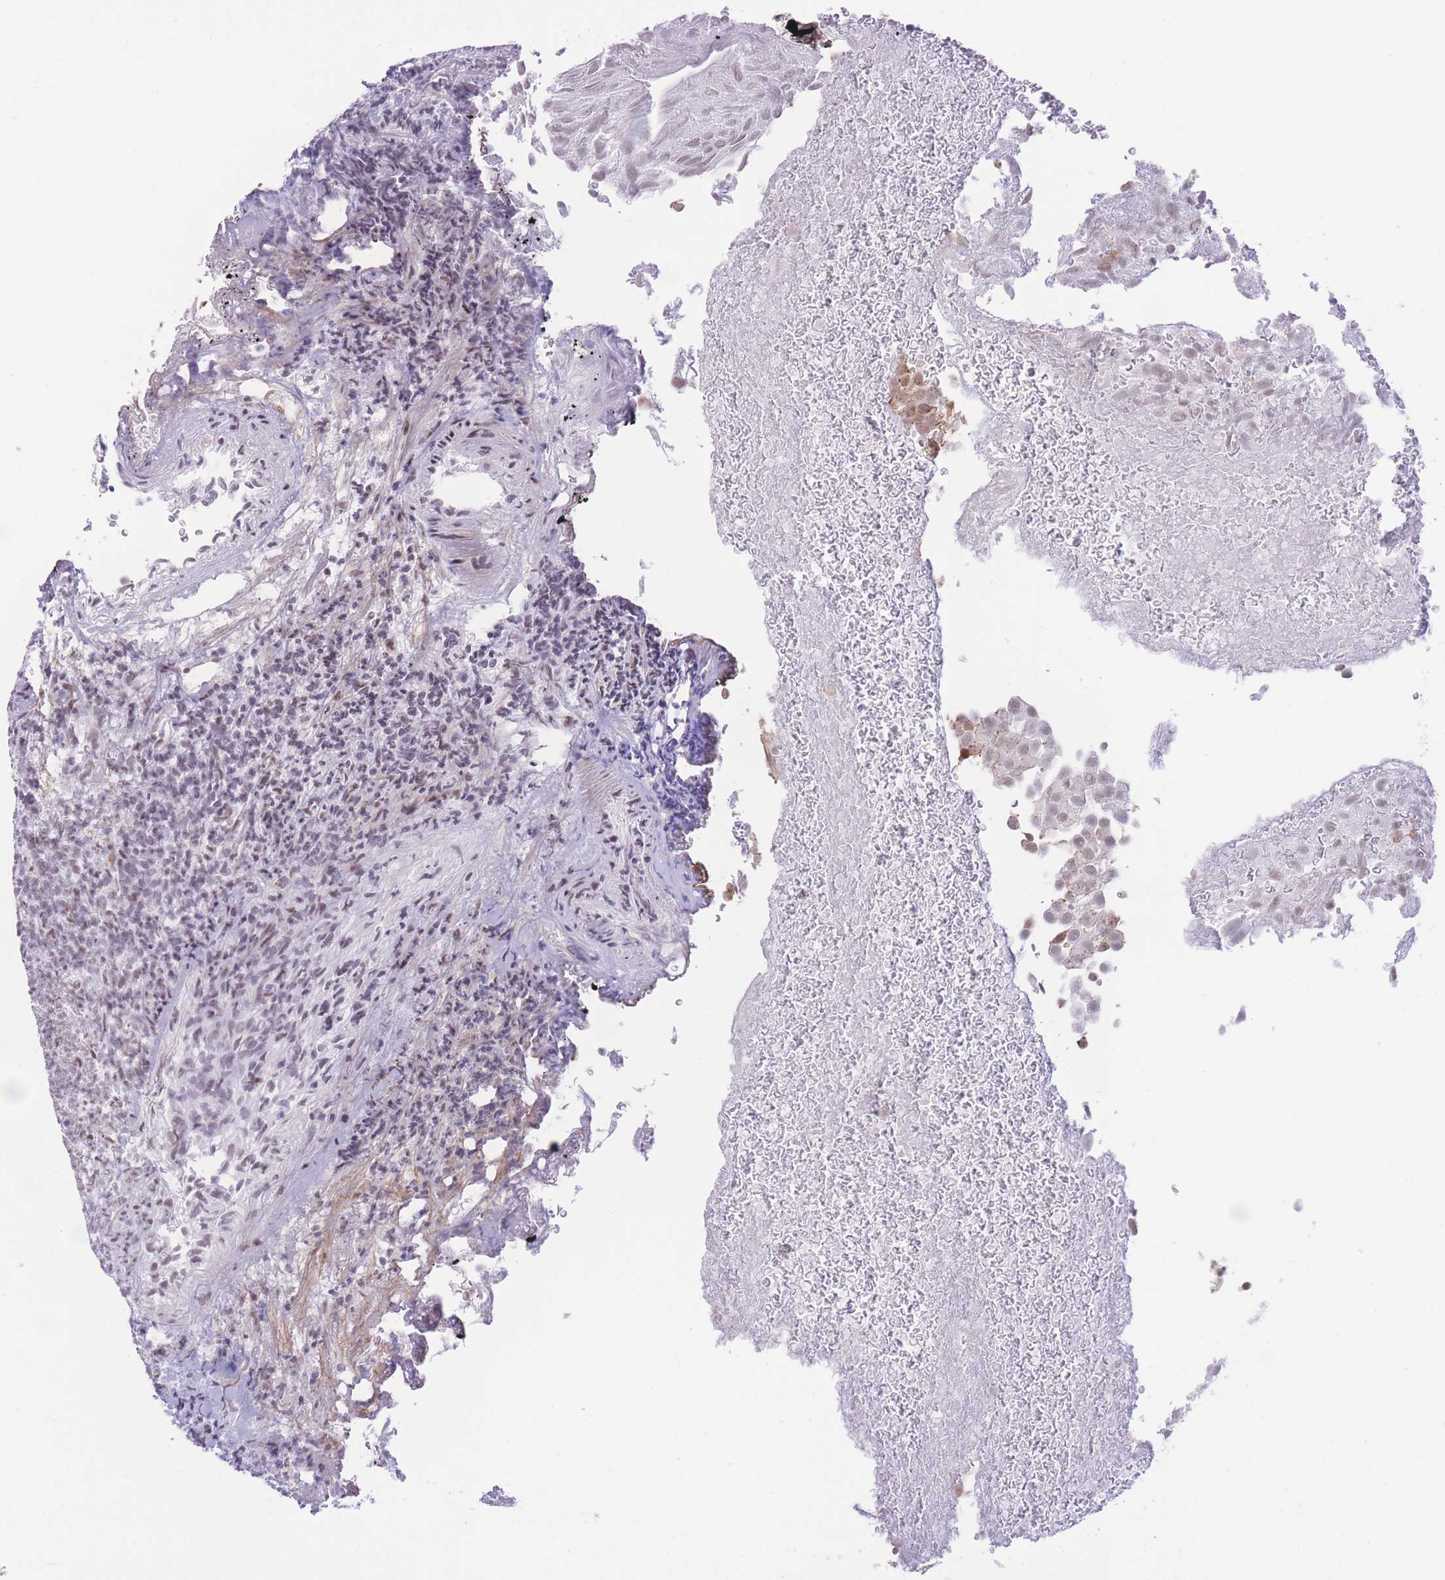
{"staining": {"intensity": "weak", "quantity": "25%-75%", "location": "cytoplasmic/membranous,nuclear"}, "tissue": "urothelial cancer", "cell_type": "Tumor cells", "image_type": "cancer", "snomed": [{"axis": "morphology", "description": "Urothelial carcinoma, Low grade"}, {"axis": "topography", "description": "Urinary bladder"}], "caption": "Immunohistochemical staining of urothelial cancer exhibits low levels of weak cytoplasmic/membranous and nuclear positivity in about 25%-75% of tumor cells.", "gene": "PCIF1", "patient": {"sex": "male", "age": 78}}